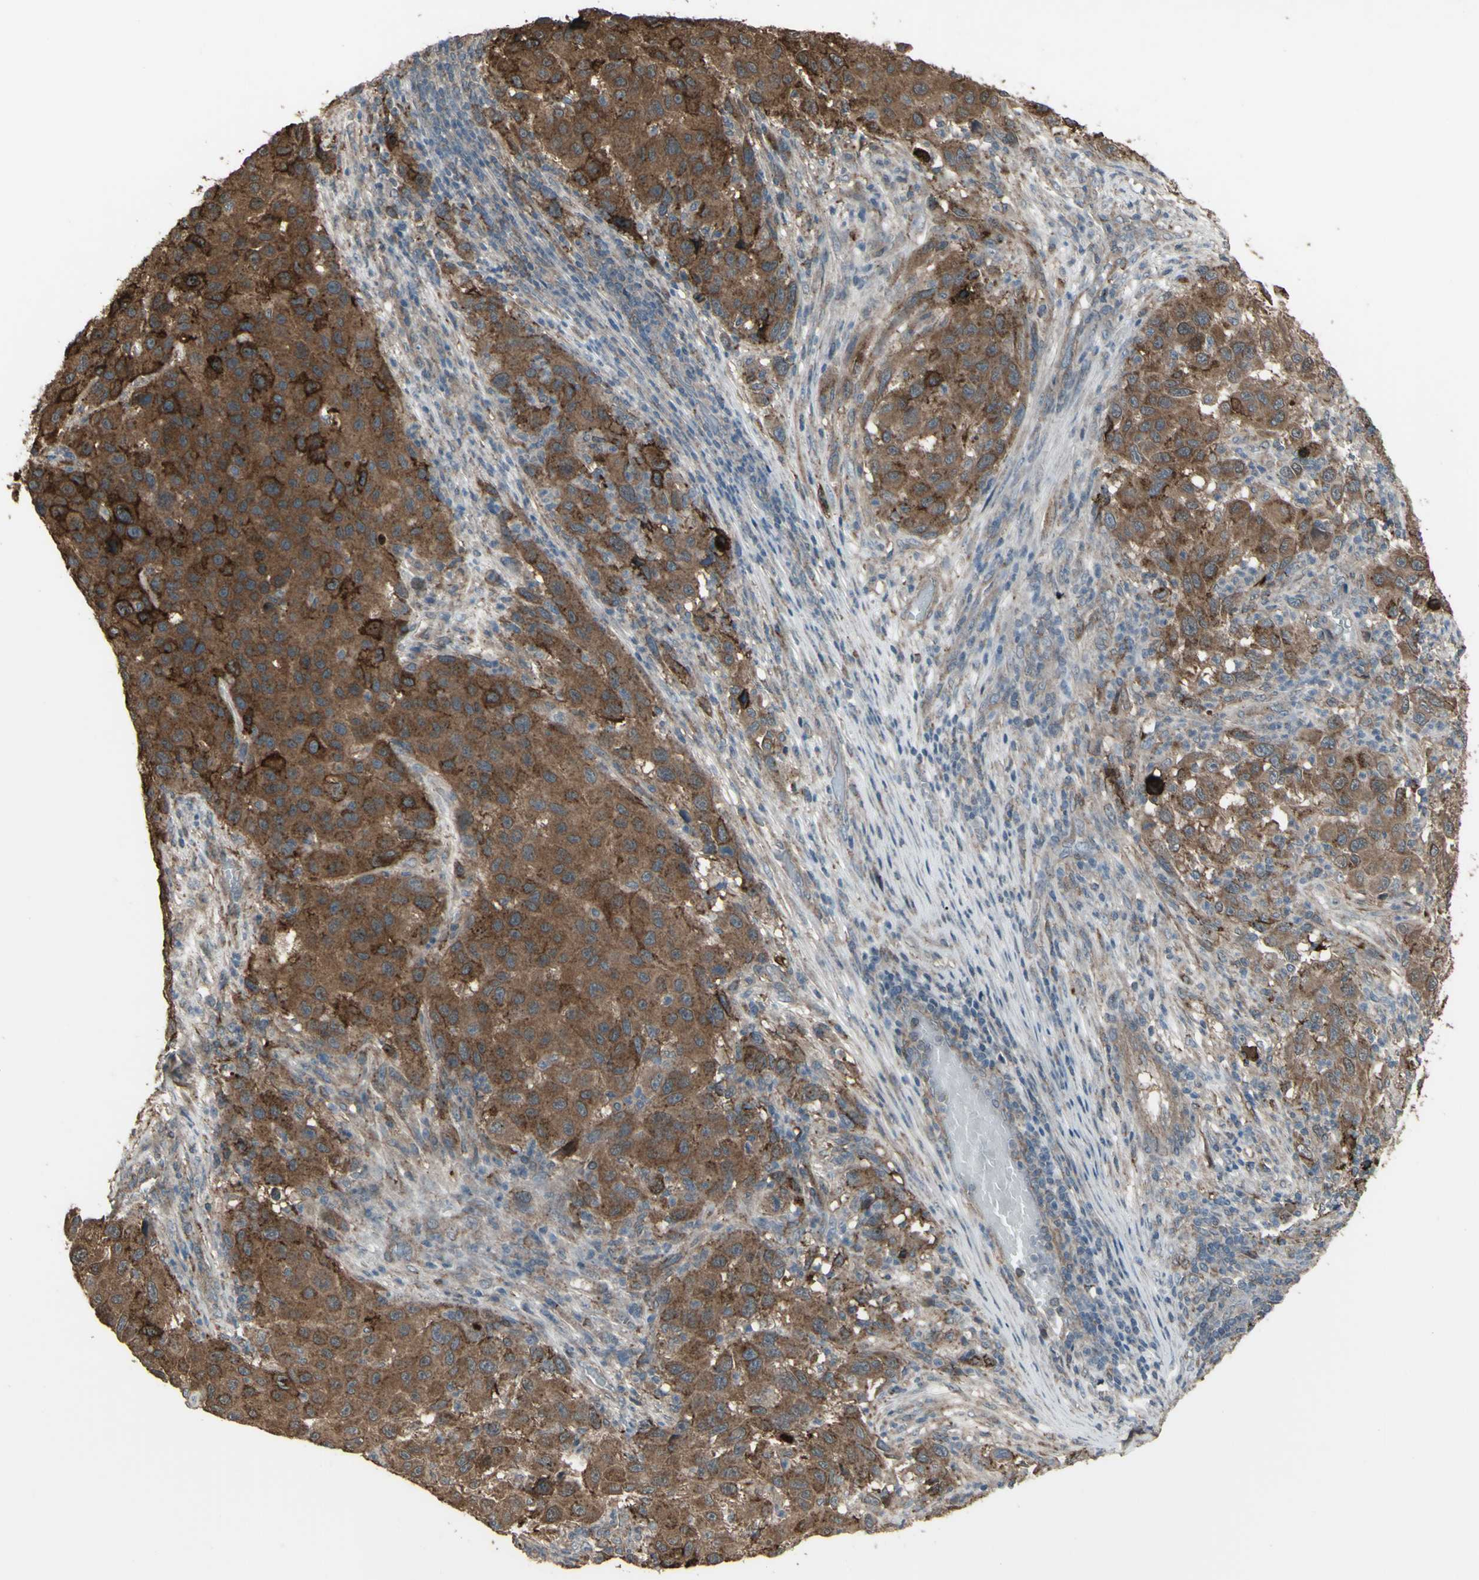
{"staining": {"intensity": "moderate", "quantity": ">75%", "location": "cytoplasmic/membranous"}, "tissue": "melanoma", "cell_type": "Tumor cells", "image_type": "cancer", "snomed": [{"axis": "morphology", "description": "Malignant melanoma, Metastatic site"}, {"axis": "topography", "description": "Lymph node"}], "caption": "Malignant melanoma (metastatic site) stained with immunohistochemistry shows moderate cytoplasmic/membranous expression in about >75% of tumor cells. The protein is shown in brown color, while the nuclei are stained blue.", "gene": "SMO", "patient": {"sex": "male", "age": 61}}